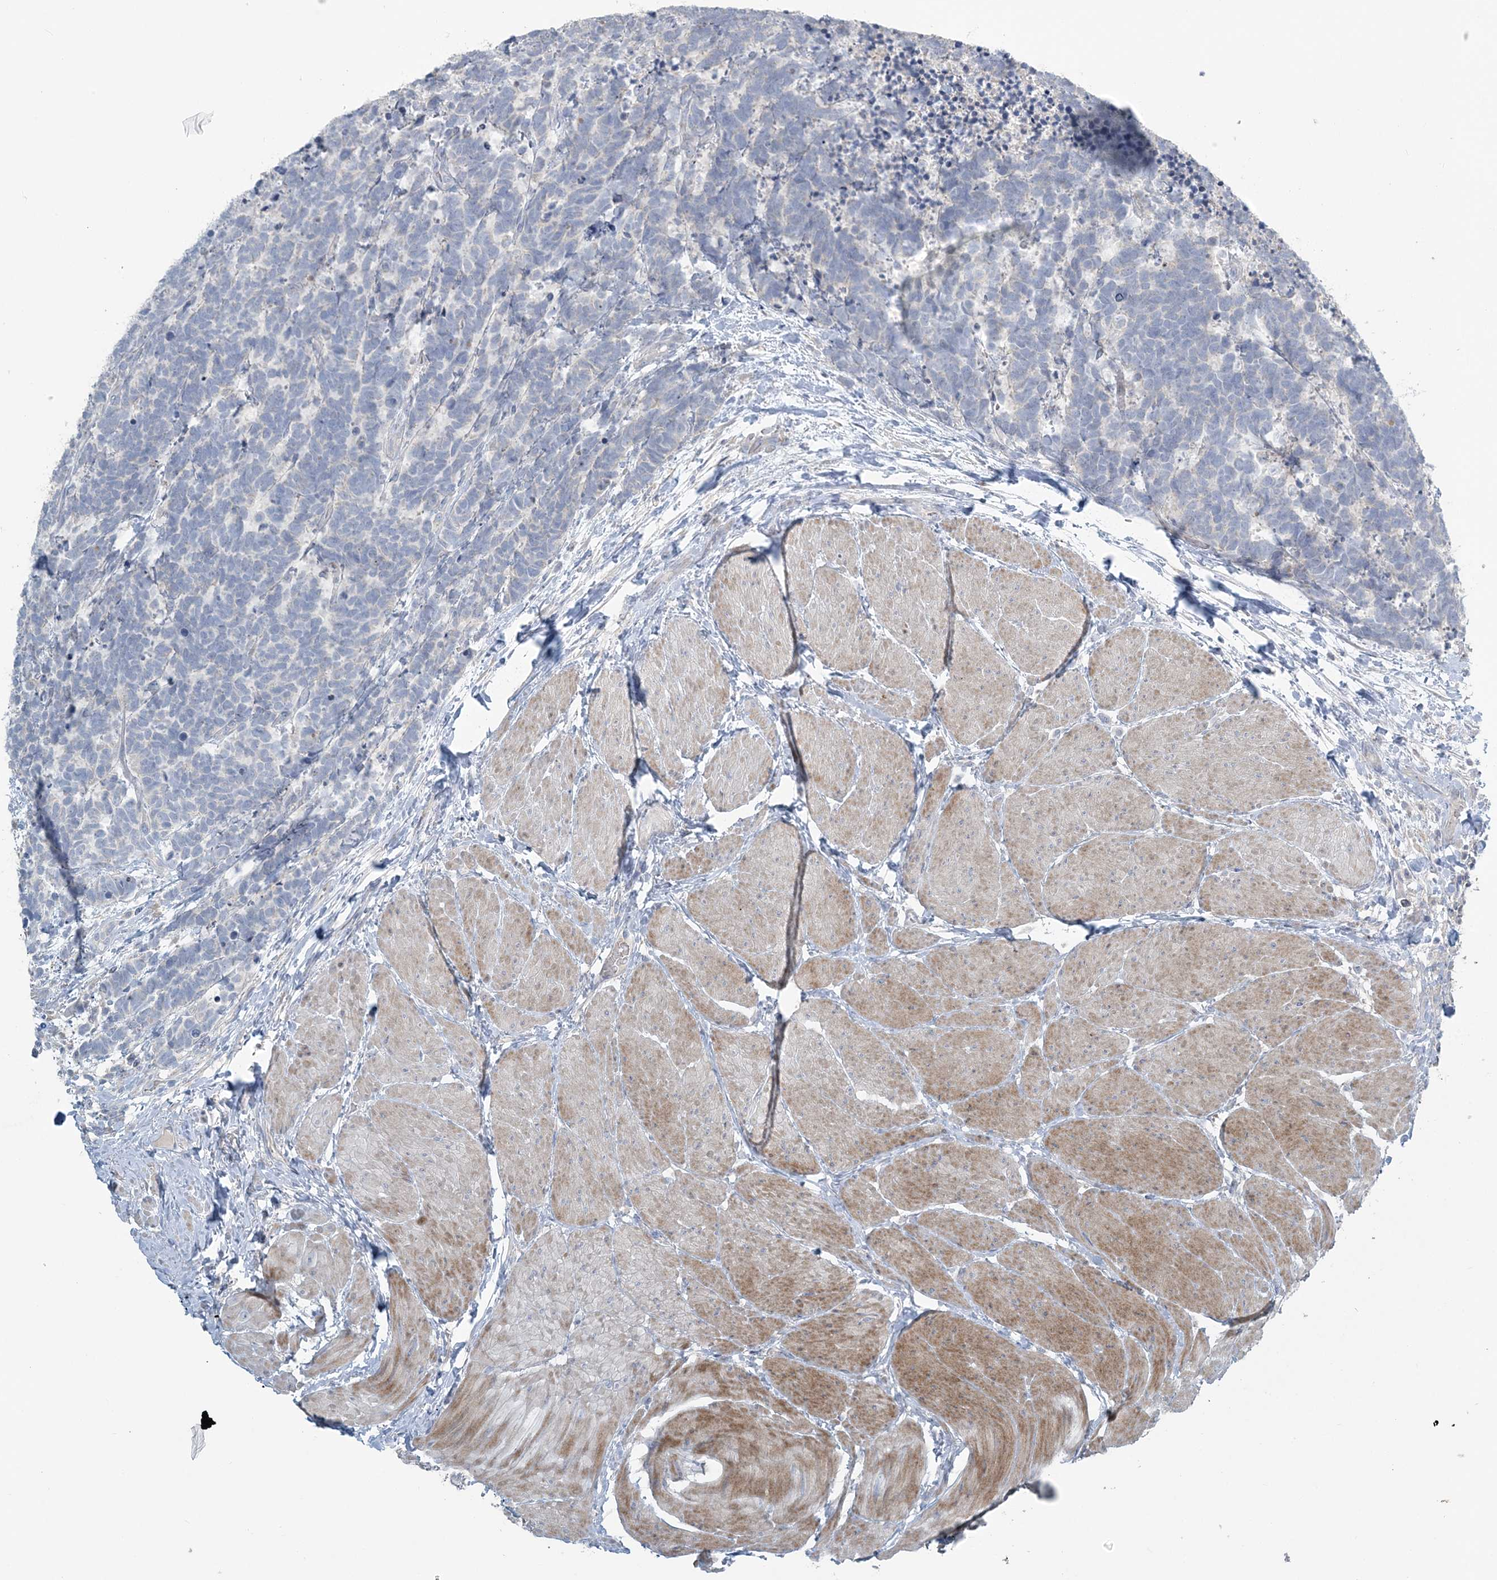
{"staining": {"intensity": "negative", "quantity": "none", "location": "none"}, "tissue": "carcinoid", "cell_type": "Tumor cells", "image_type": "cancer", "snomed": [{"axis": "morphology", "description": "Carcinoma, NOS"}, {"axis": "morphology", "description": "Carcinoid, malignant, NOS"}, {"axis": "topography", "description": "Urinary bladder"}], "caption": "Immunohistochemical staining of human carcinoid shows no significant expression in tumor cells.", "gene": "SLC4A10", "patient": {"sex": "male", "age": 57}}